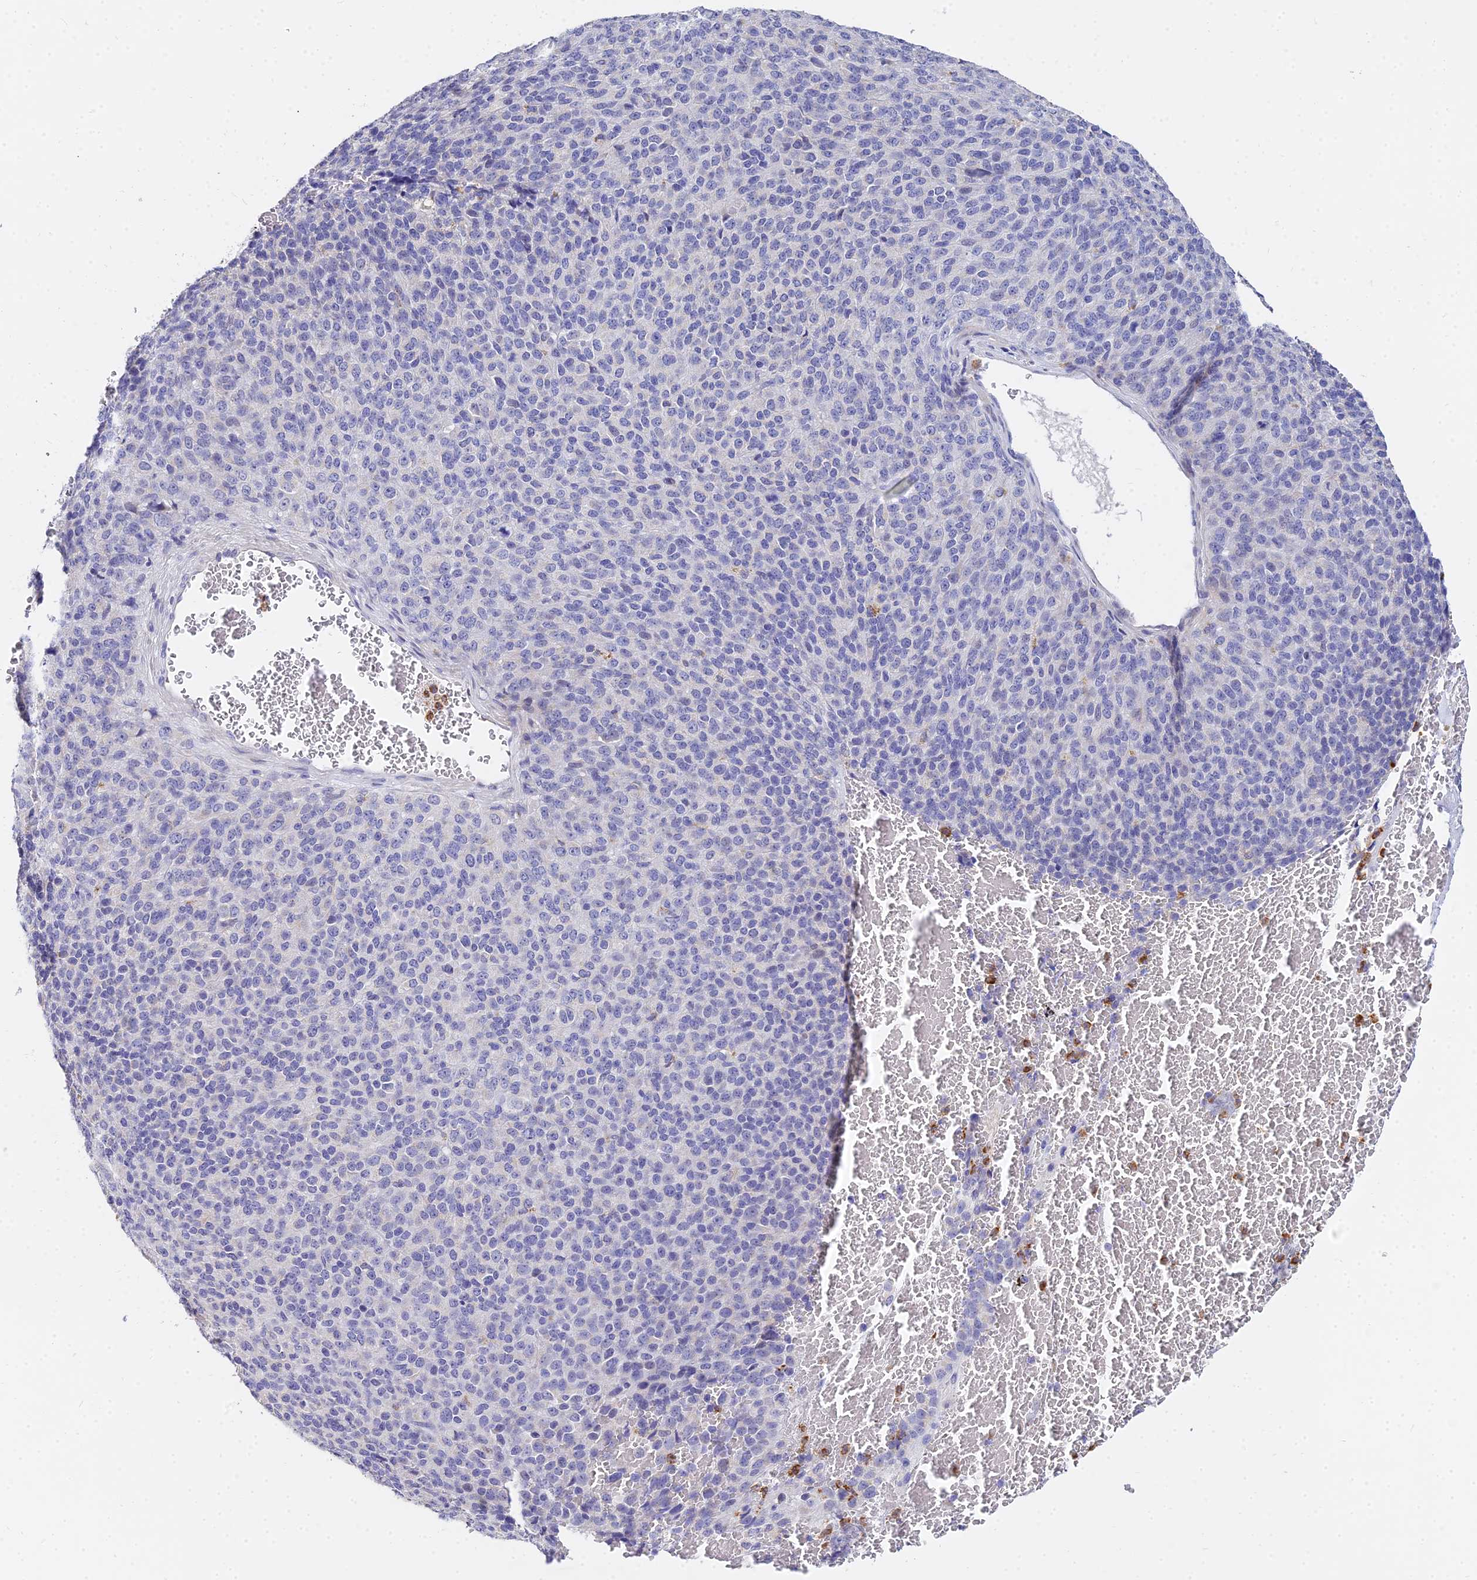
{"staining": {"intensity": "negative", "quantity": "none", "location": "none"}, "tissue": "melanoma", "cell_type": "Tumor cells", "image_type": "cancer", "snomed": [{"axis": "morphology", "description": "Malignant melanoma, Metastatic site"}, {"axis": "topography", "description": "Brain"}], "caption": "Image shows no significant protein positivity in tumor cells of malignant melanoma (metastatic site).", "gene": "VWC2L", "patient": {"sex": "female", "age": 56}}